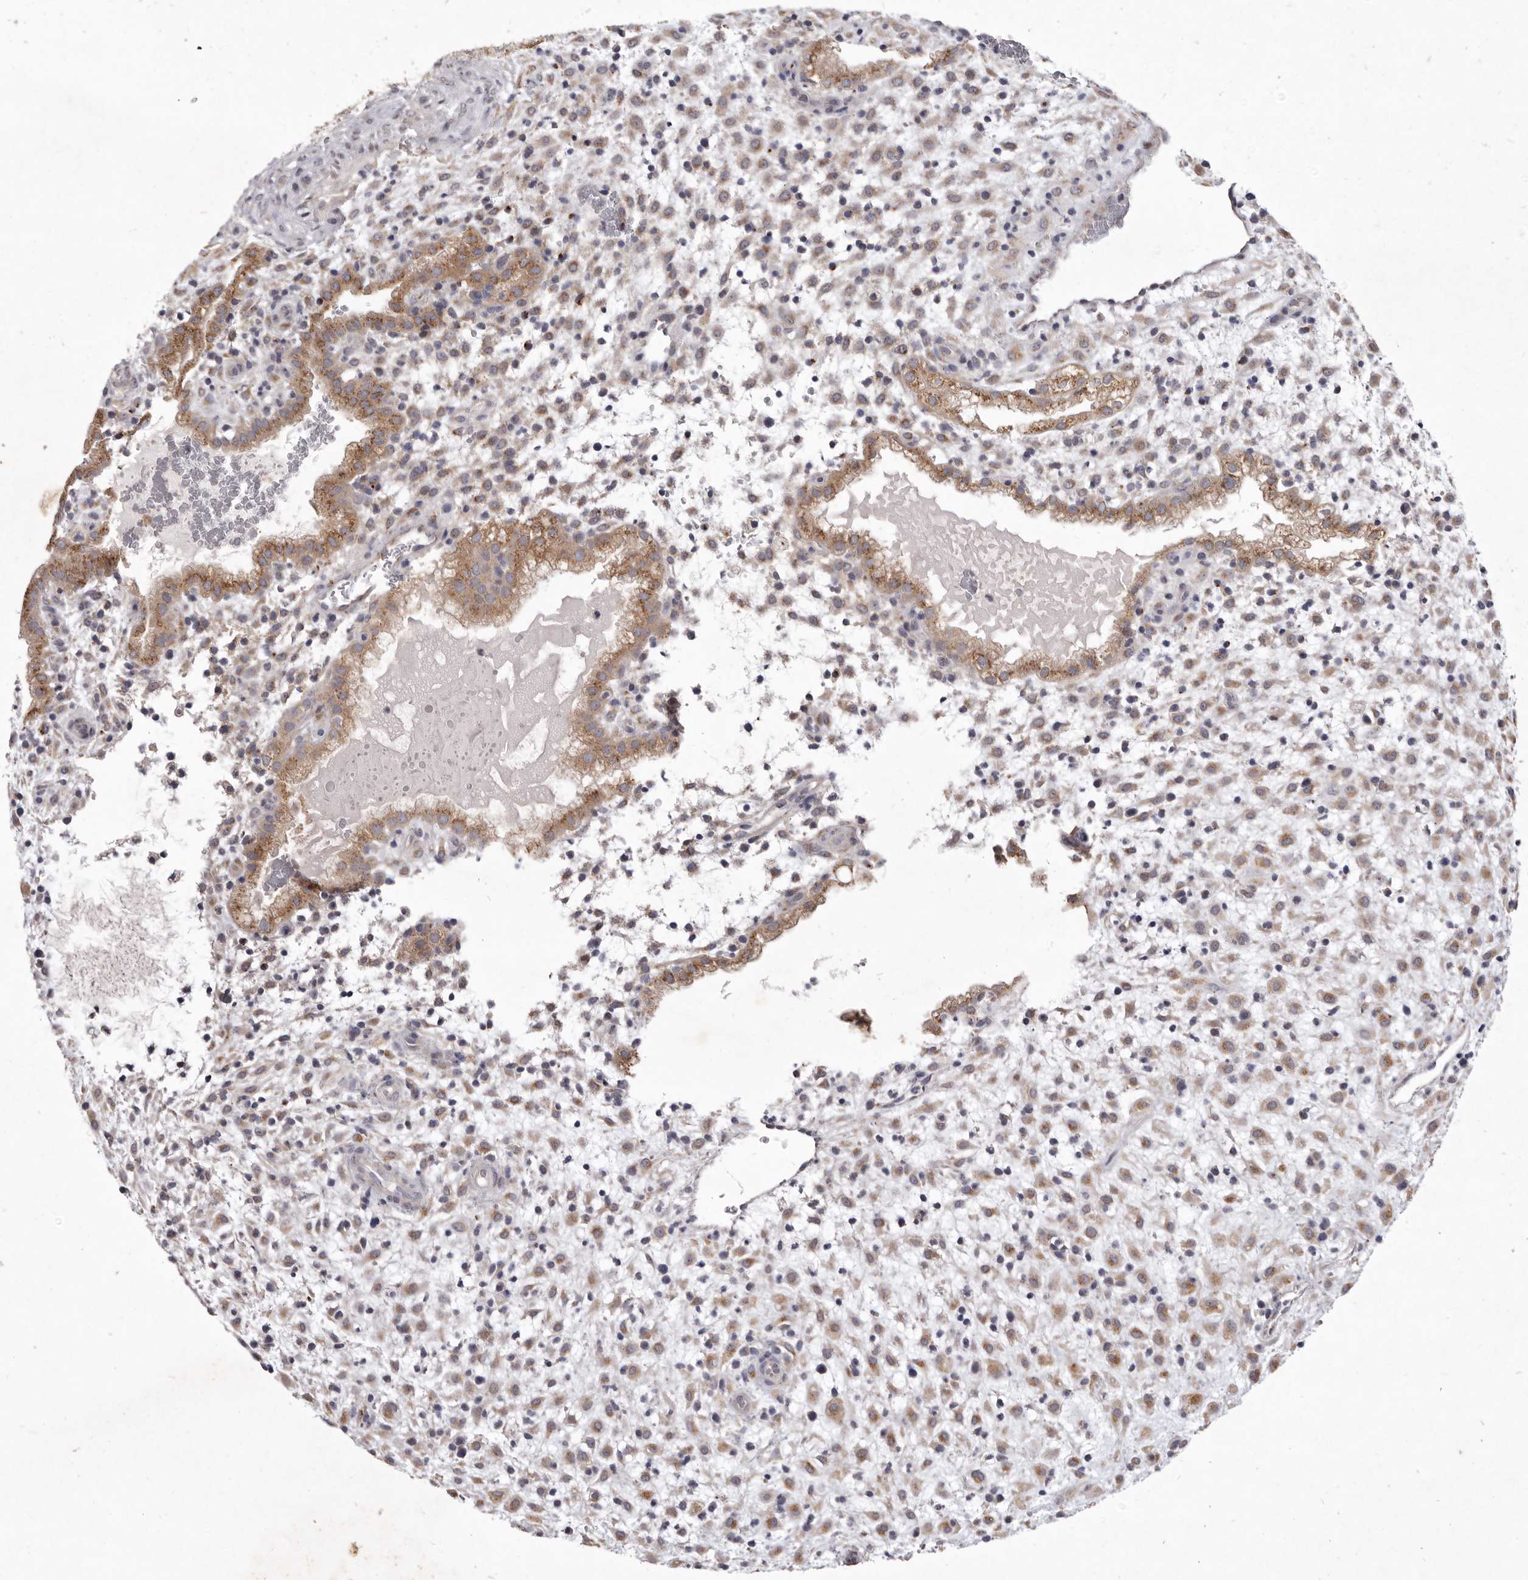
{"staining": {"intensity": "moderate", "quantity": ">75%", "location": "cytoplasmic/membranous"}, "tissue": "placenta", "cell_type": "Decidual cells", "image_type": "normal", "snomed": [{"axis": "morphology", "description": "Normal tissue, NOS"}, {"axis": "topography", "description": "Placenta"}], "caption": "Moderate cytoplasmic/membranous protein positivity is seen in approximately >75% of decidual cells in placenta. (Stains: DAB in brown, nuclei in blue, Microscopy: brightfield microscopy at high magnification).", "gene": "P2RX6", "patient": {"sex": "female", "age": 35}}